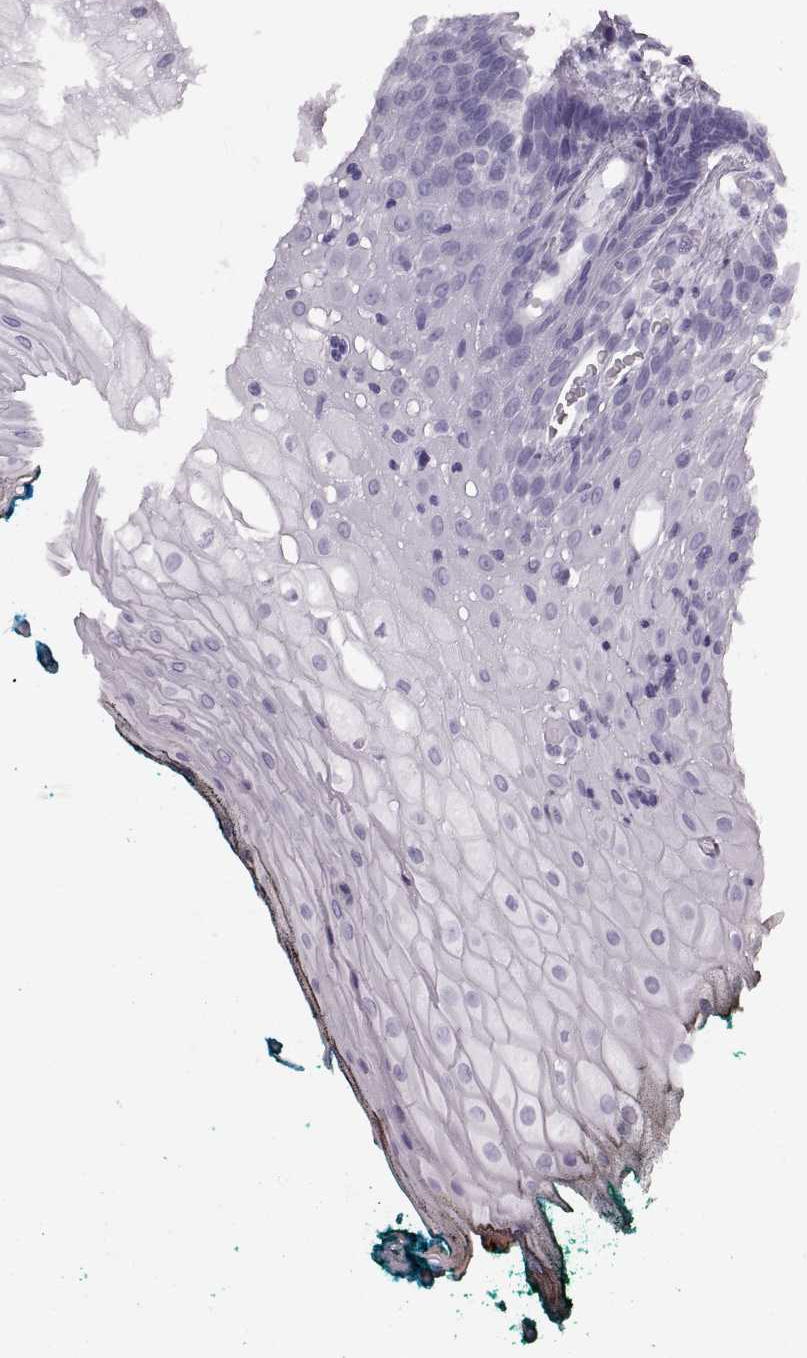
{"staining": {"intensity": "negative", "quantity": "none", "location": "none"}, "tissue": "oral mucosa", "cell_type": "Squamous epithelial cells", "image_type": "normal", "snomed": [{"axis": "morphology", "description": "Normal tissue, NOS"}, {"axis": "topography", "description": "Oral tissue"}, {"axis": "topography", "description": "Head-Neck"}], "caption": "Immunohistochemistry (IHC) histopathology image of benign oral mucosa: oral mucosa stained with DAB reveals no significant protein positivity in squamous epithelial cells.", "gene": "JSRP1", "patient": {"sex": "female", "age": 68}}